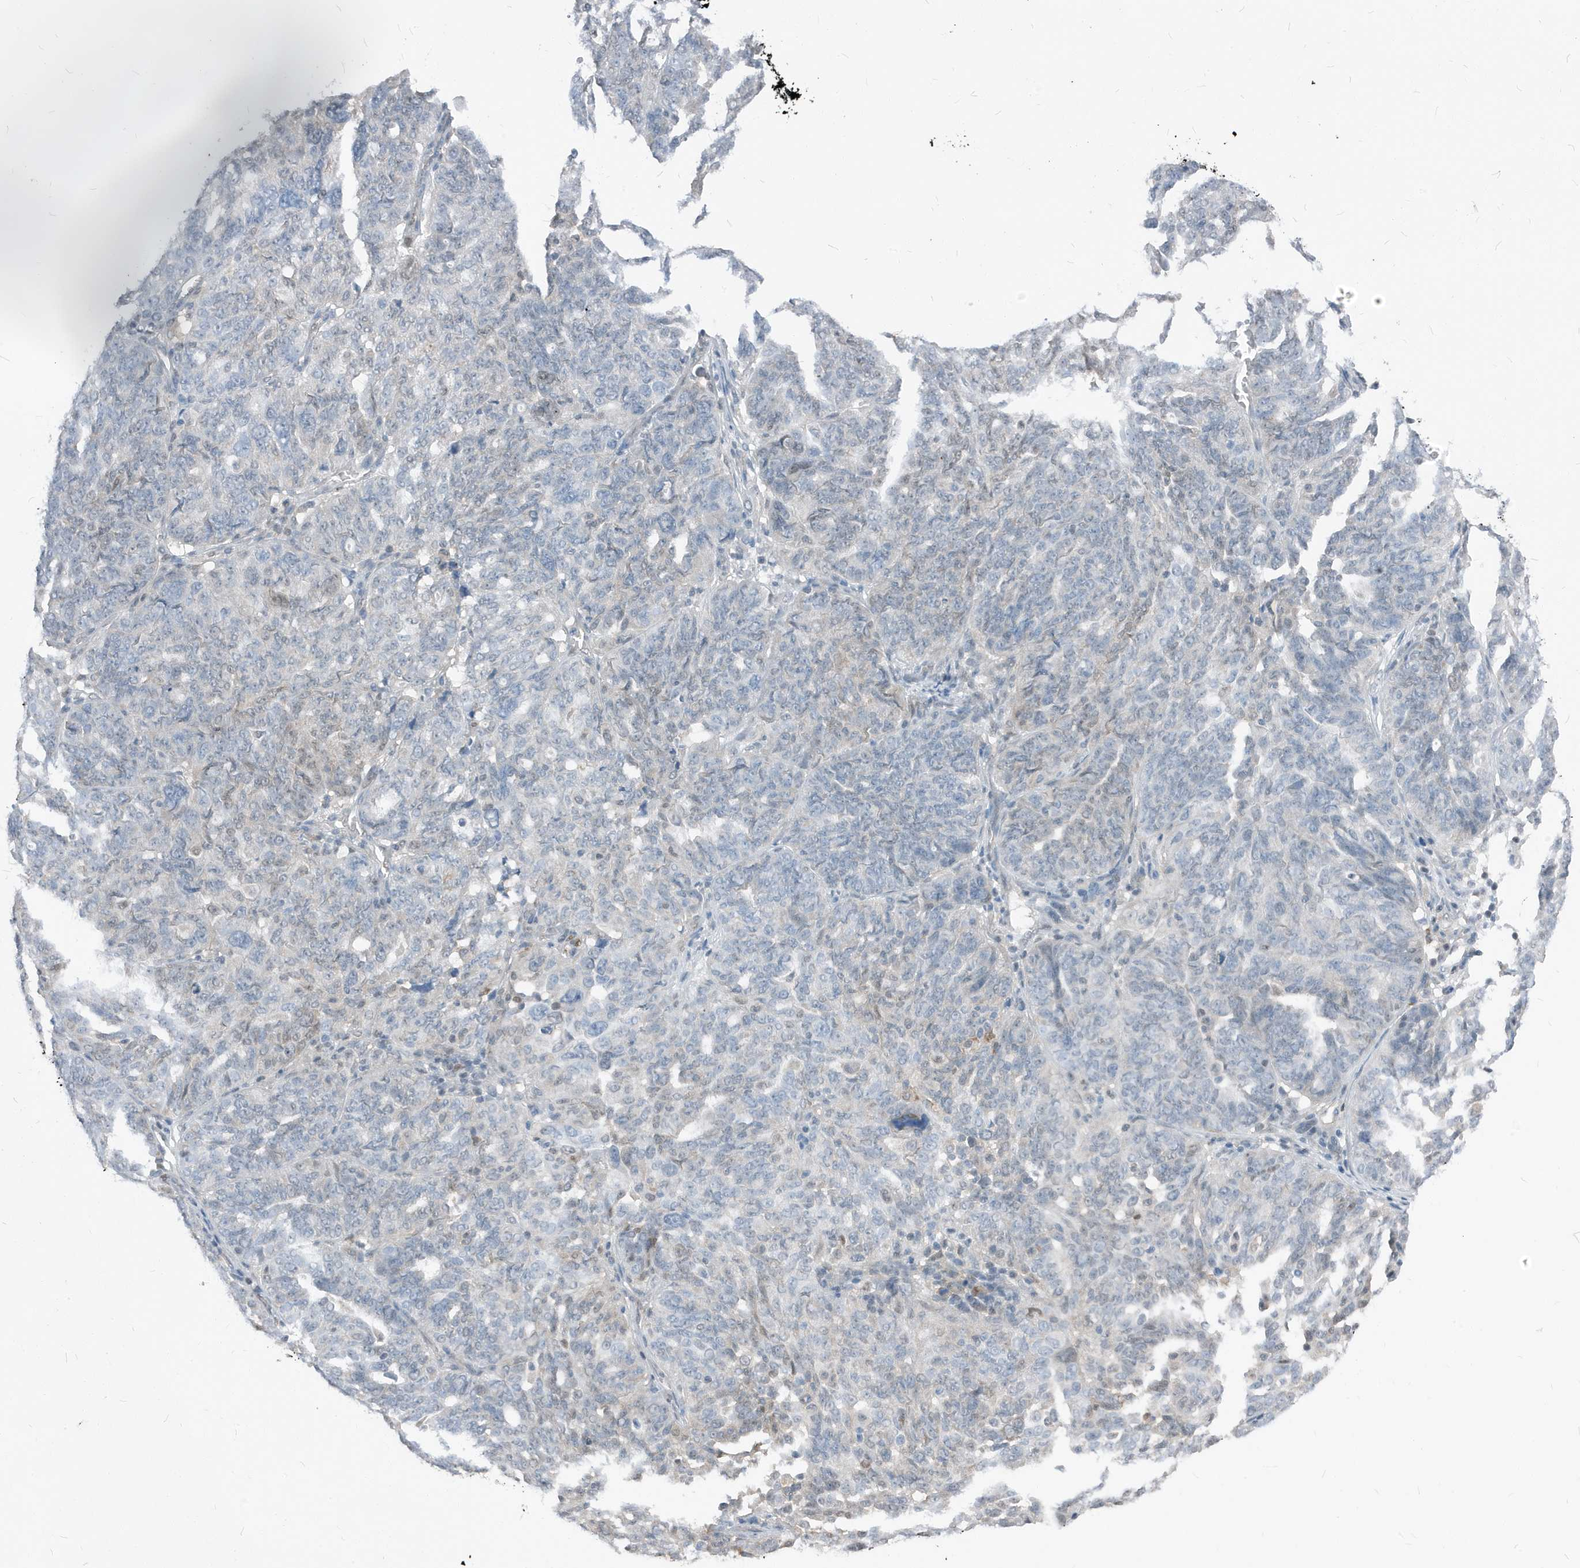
{"staining": {"intensity": "moderate", "quantity": "<25%", "location": "nuclear"}, "tissue": "ovarian cancer", "cell_type": "Tumor cells", "image_type": "cancer", "snomed": [{"axis": "morphology", "description": "Cystadenocarcinoma, serous, NOS"}, {"axis": "topography", "description": "Ovary"}], "caption": "DAB (3,3'-diaminobenzidine) immunohistochemical staining of human serous cystadenocarcinoma (ovarian) demonstrates moderate nuclear protein staining in about <25% of tumor cells.", "gene": "NCOA7", "patient": {"sex": "female", "age": 59}}